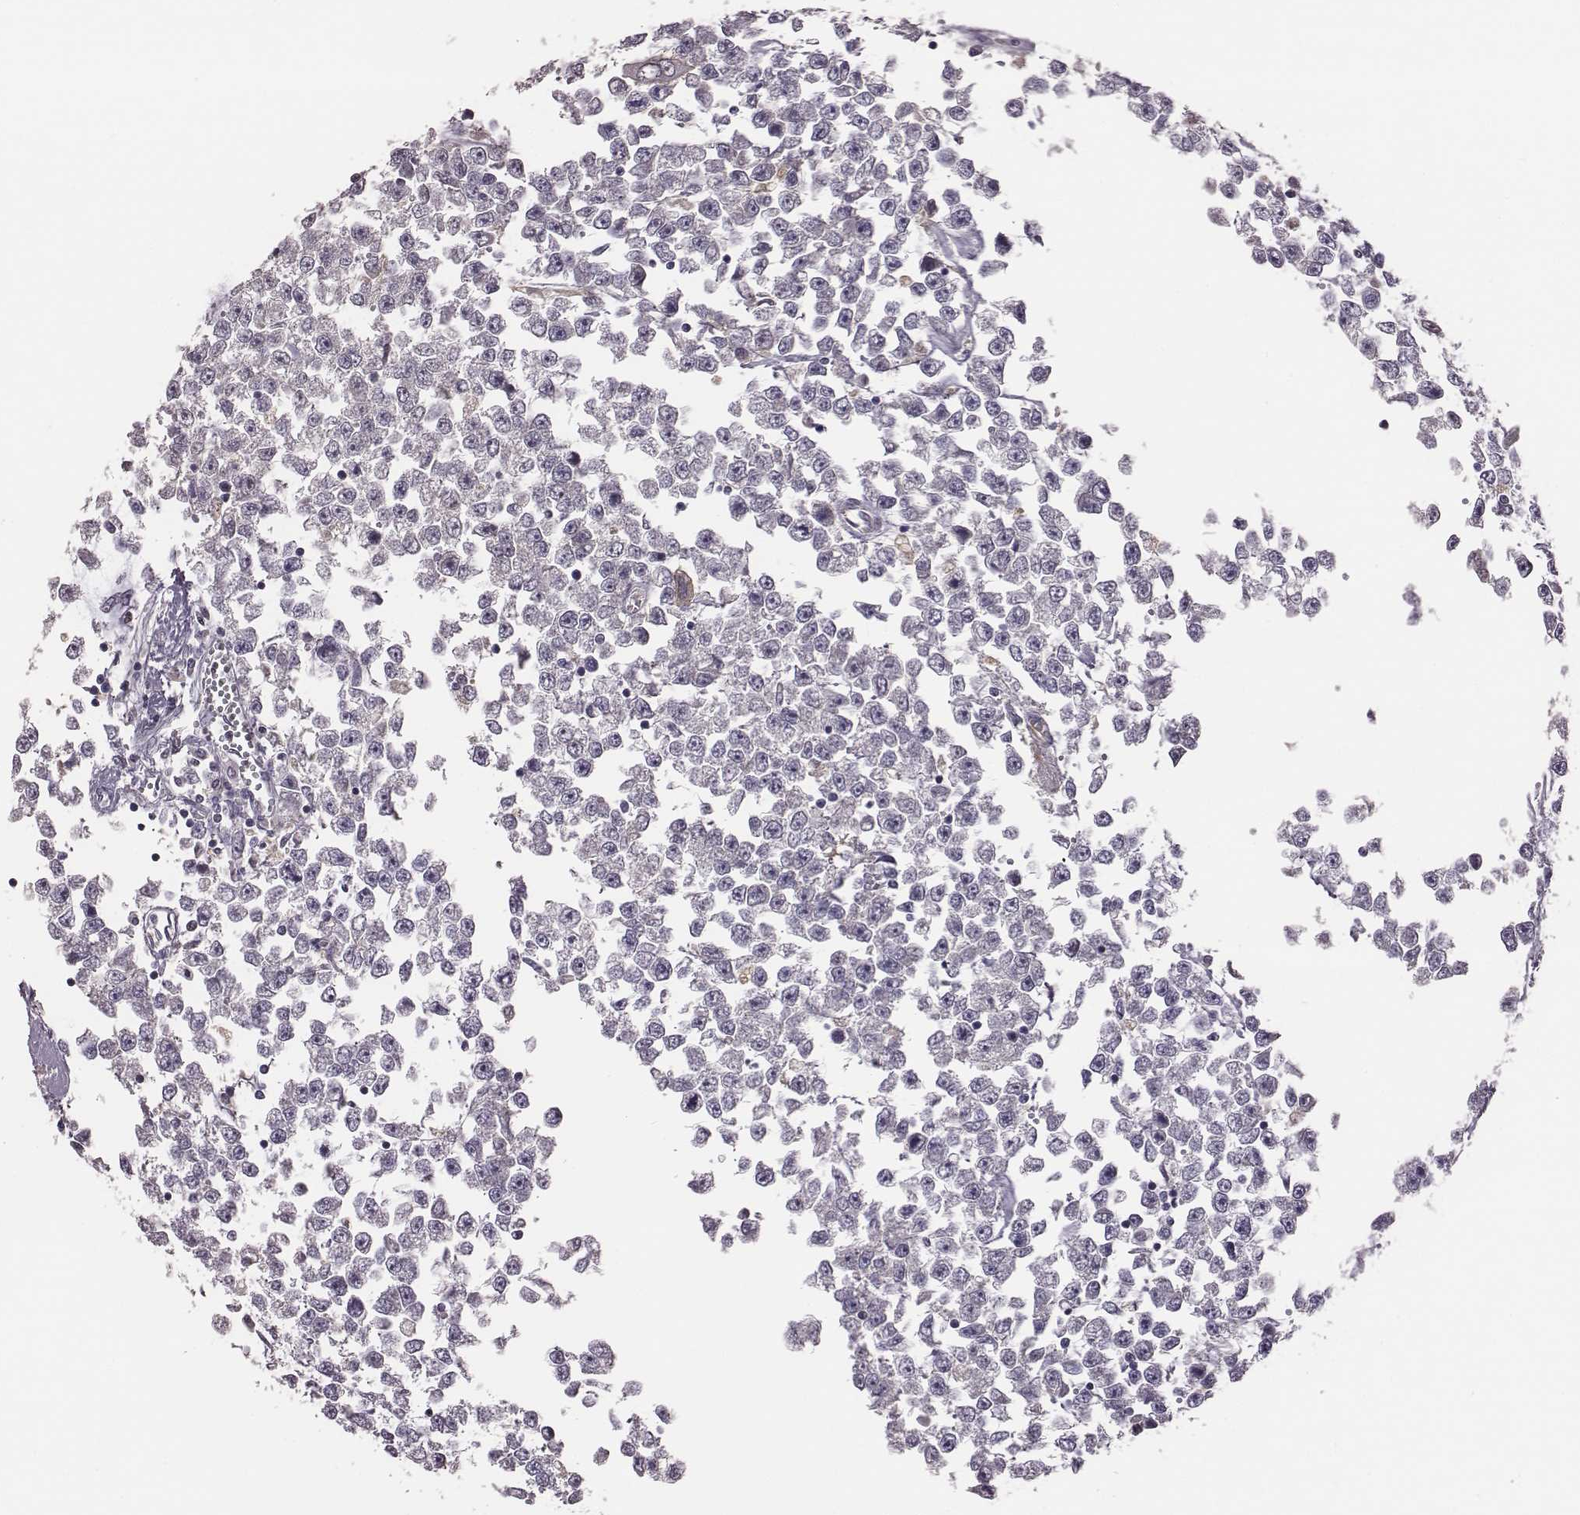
{"staining": {"intensity": "negative", "quantity": "none", "location": "none"}, "tissue": "testis cancer", "cell_type": "Tumor cells", "image_type": "cancer", "snomed": [{"axis": "morphology", "description": "Seminoma, NOS"}, {"axis": "topography", "description": "Testis"}], "caption": "IHC photomicrograph of human testis seminoma stained for a protein (brown), which exhibits no staining in tumor cells.", "gene": "KMO", "patient": {"sex": "male", "age": 34}}